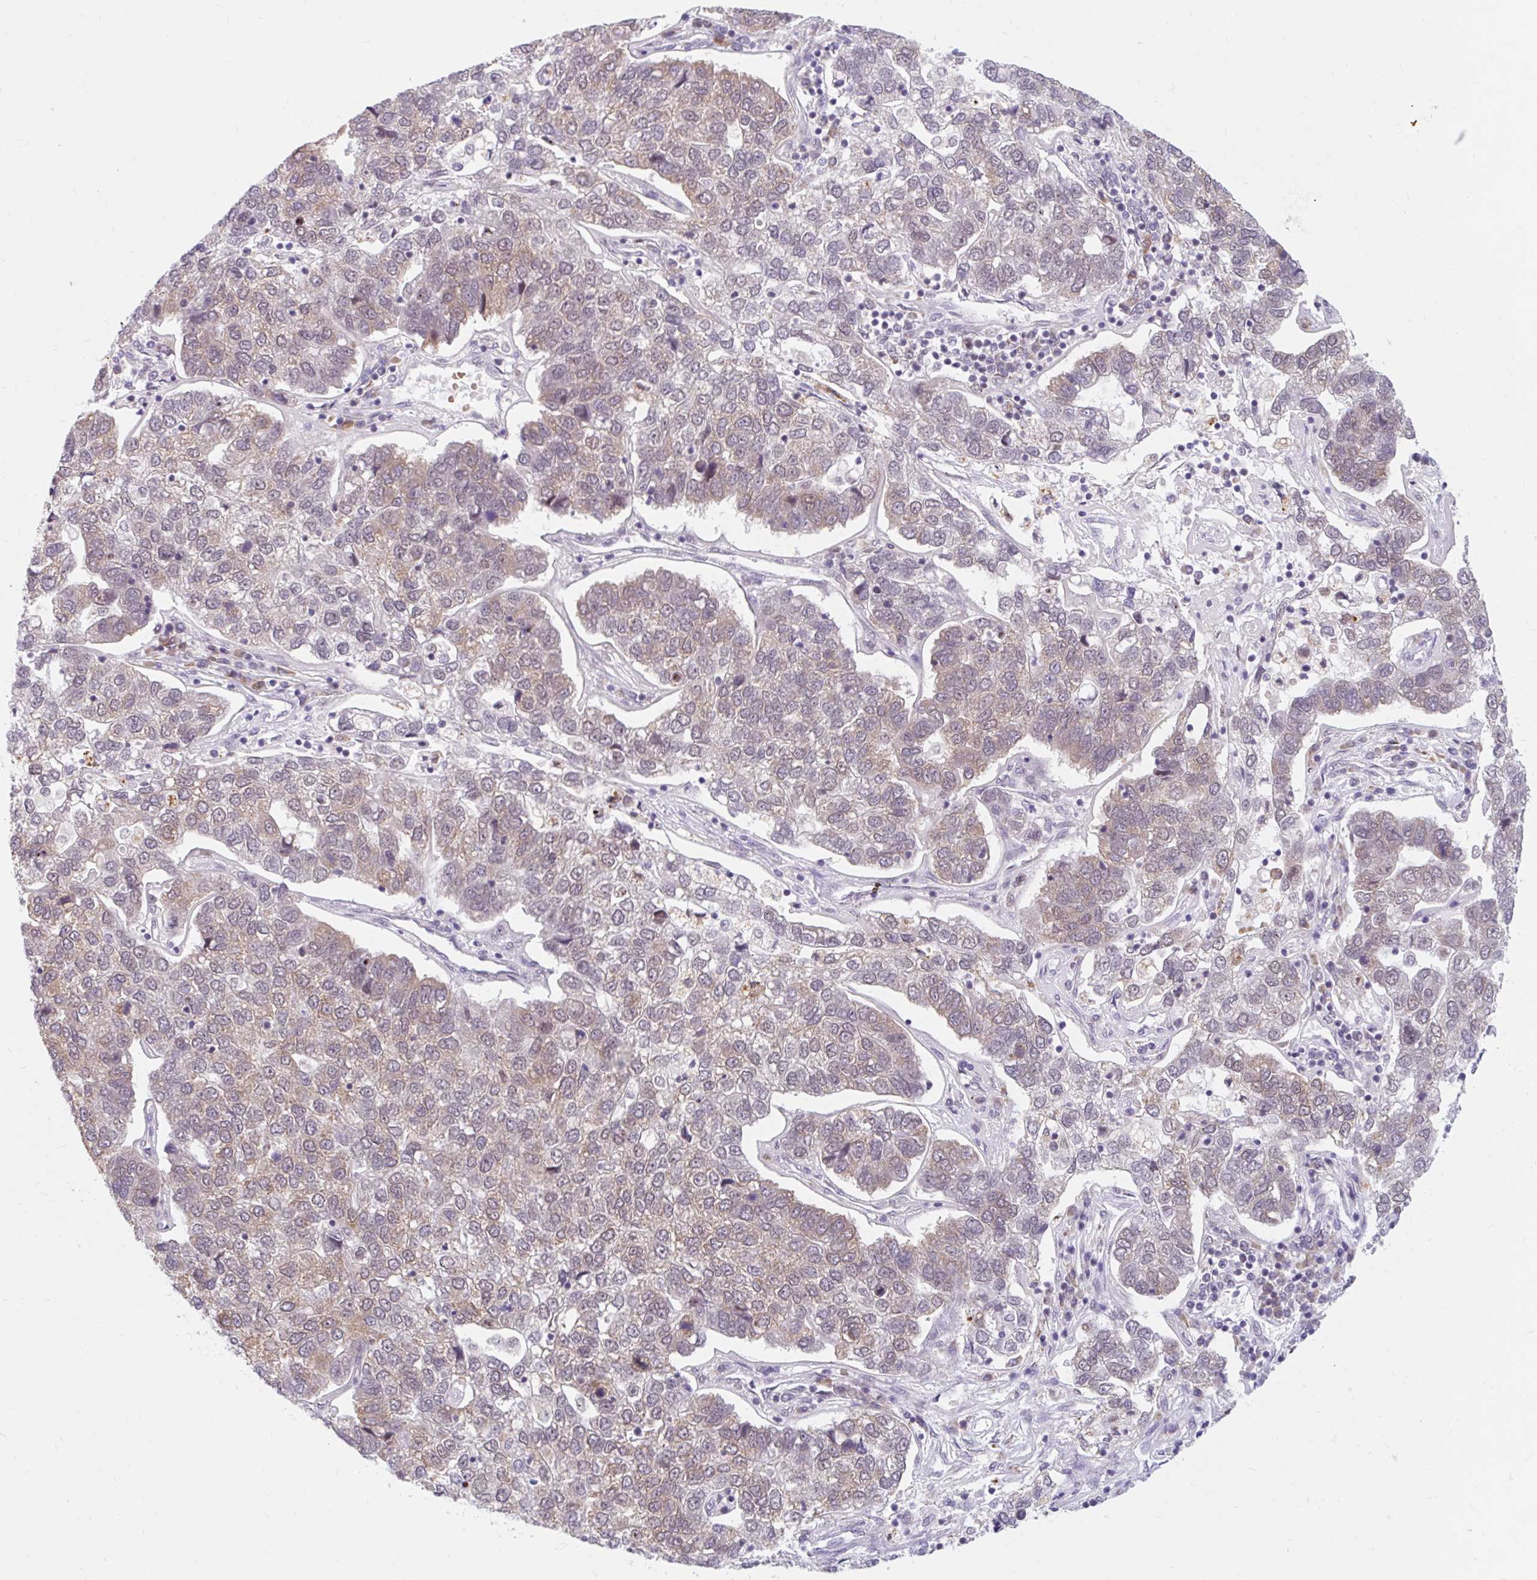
{"staining": {"intensity": "weak", "quantity": "25%-75%", "location": "cytoplasmic/membranous"}, "tissue": "pancreatic cancer", "cell_type": "Tumor cells", "image_type": "cancer", "snomed": [{"axis": "morphology", "description": "Adenocarcinoma, NOS"}, {"axis": "topography", "description": "Pancreas"}], "caption": "Adenocarcinoma (pancreatic) was stained to show a protein in brown. There is low levels of weak cytoplasmic/membranous staining in about 25%-75% of tumor cells. The staining is performed using DAB (3,3'-diaminobenzidine) brown chromogen to label protein expression. The nuclei are counter-stained blue using hematoxylin.", "gene": "SRSF10", "patient": {"sex": "female", "age": 61}}